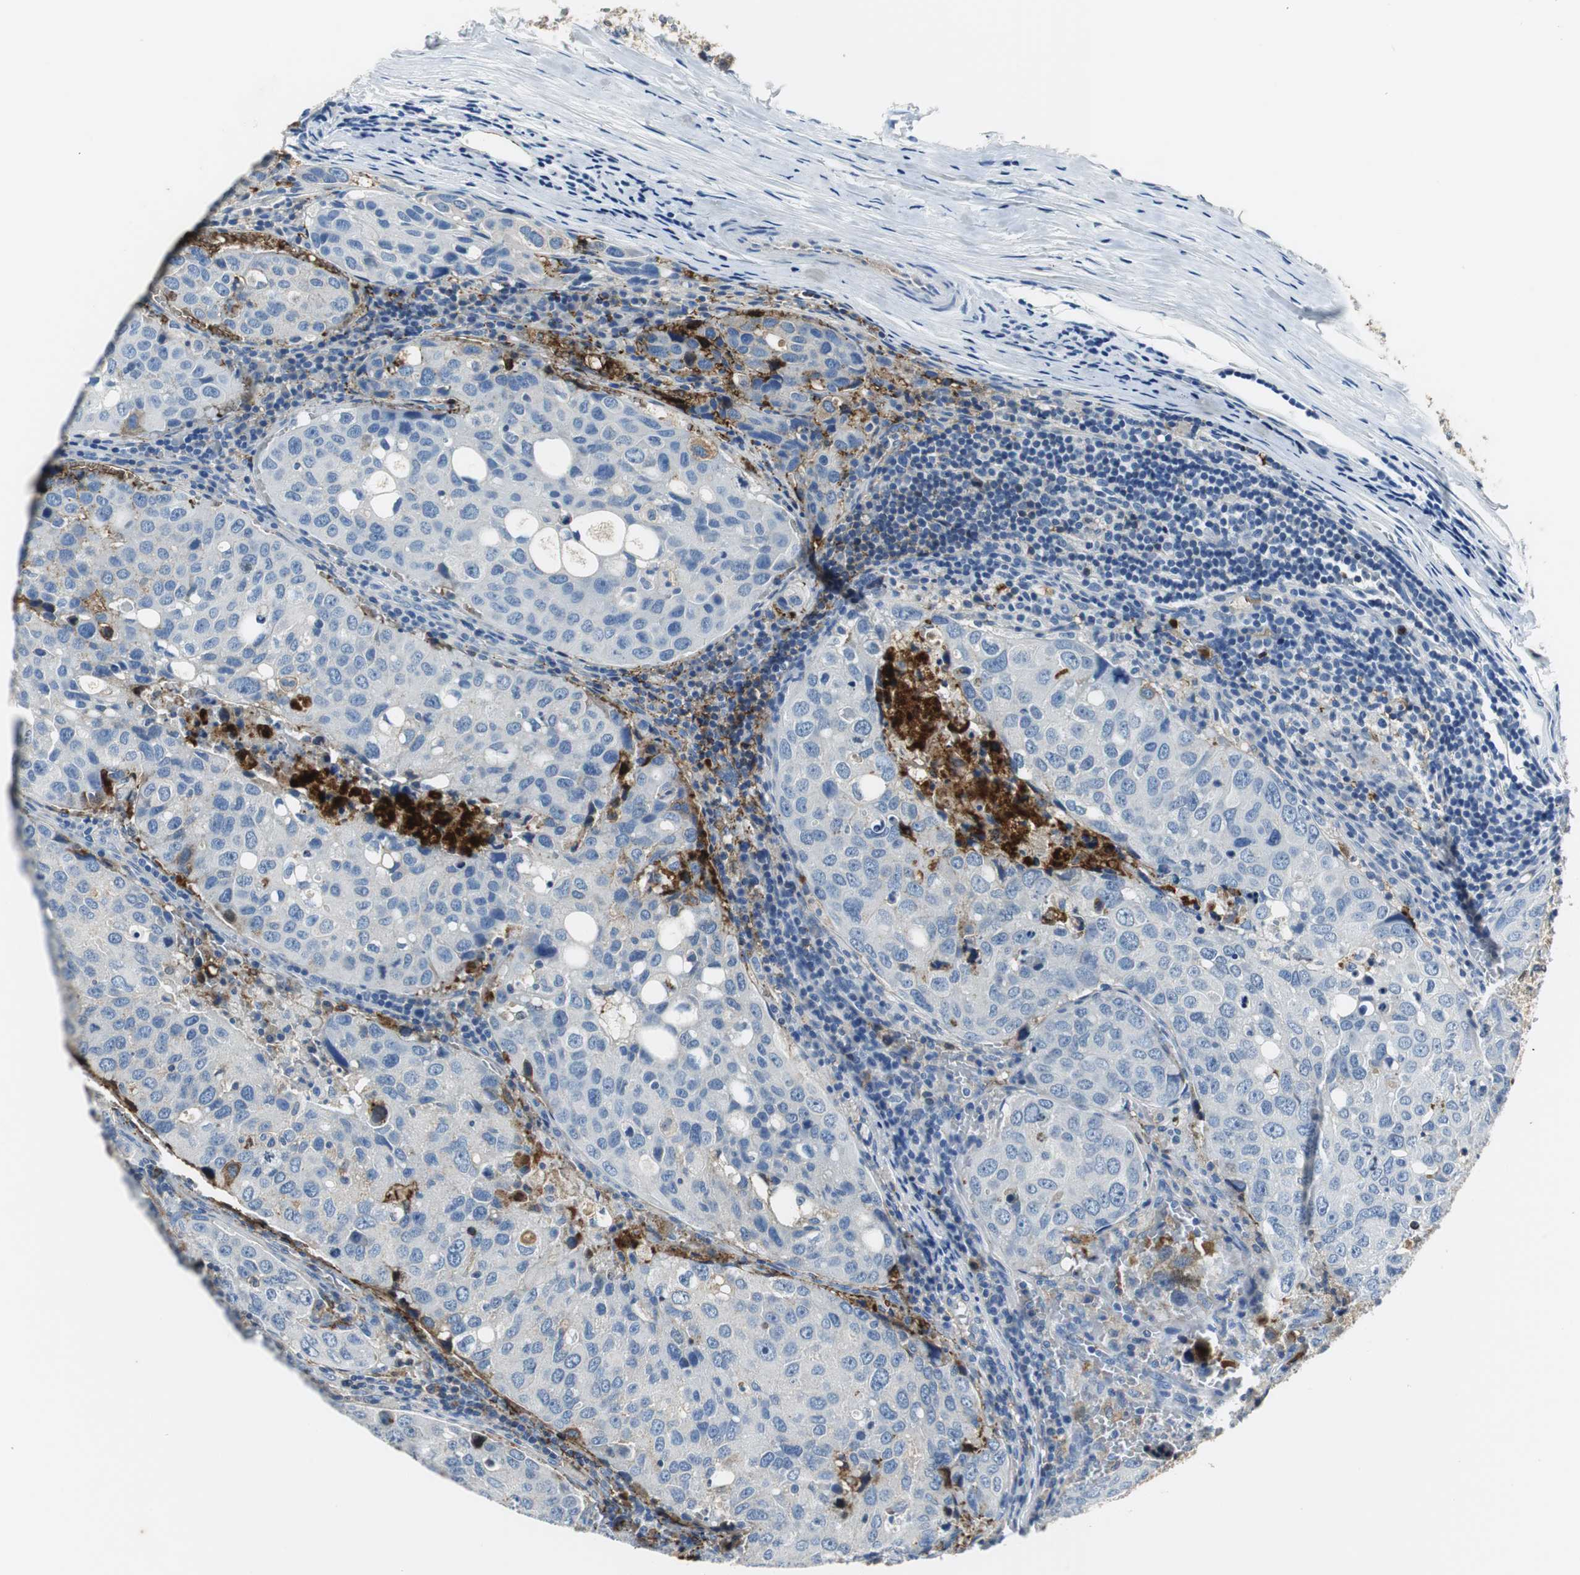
{"staining": {"intensity": "negative", "quantity": "none", "location": "none"}, "tissue": "urothelial cancer", "cell_type": "Tumor cells", "image_type": "cancer", "snomed": [{"axis": "morphology", "description": "Urothelial carcinoma, High grade"}, {"axis": "topography", "description": "Lymph node"}, {"axis": "topography", "description": "Urinary bladder"}], "caption": "Immunohistochemistry histopathology image of human urothelial cancer stained for a protein (brown), which demonstrates no expression in tumor cells.", "gene": "ORM1", "patient": {"sex": "male", "age": 51}}